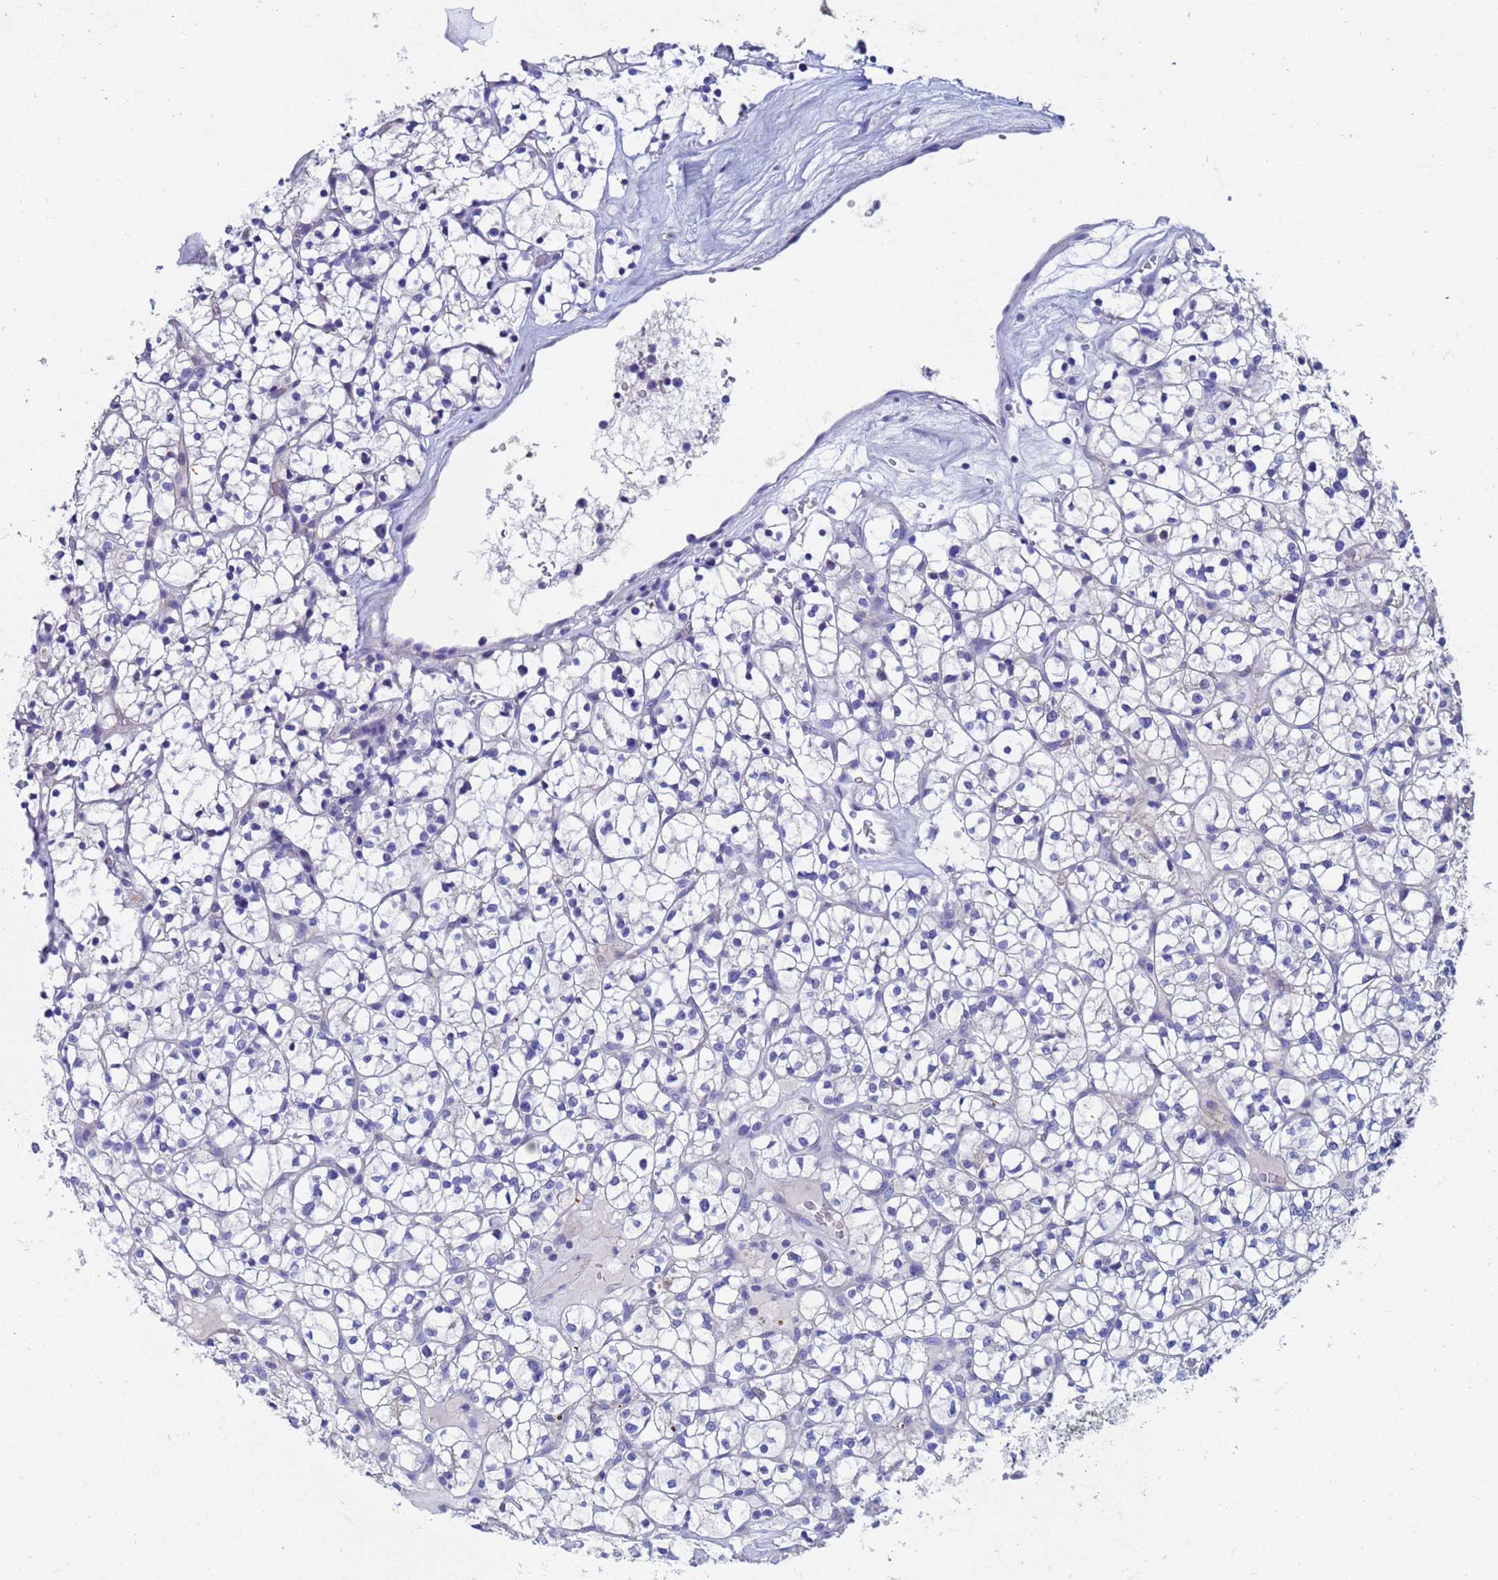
{"staining": {"intensity": "negative", "quantity": "none", "location": "none"}, "tissue": "renal cancer", "cell_type": "Tumor cells", "image_type": "cancer", "snomed": [{"axis": "morphology", "description": "Adenocarcinoma, NOS"}, {"axis": "topography", "description": "Kidney"}], "caption": "Immunohistochemical staining of renal cancer exhibits no significant positivity in tumor cells.", "gene": "UBE2O", "patient": {"sex": "female", "age": 64}}